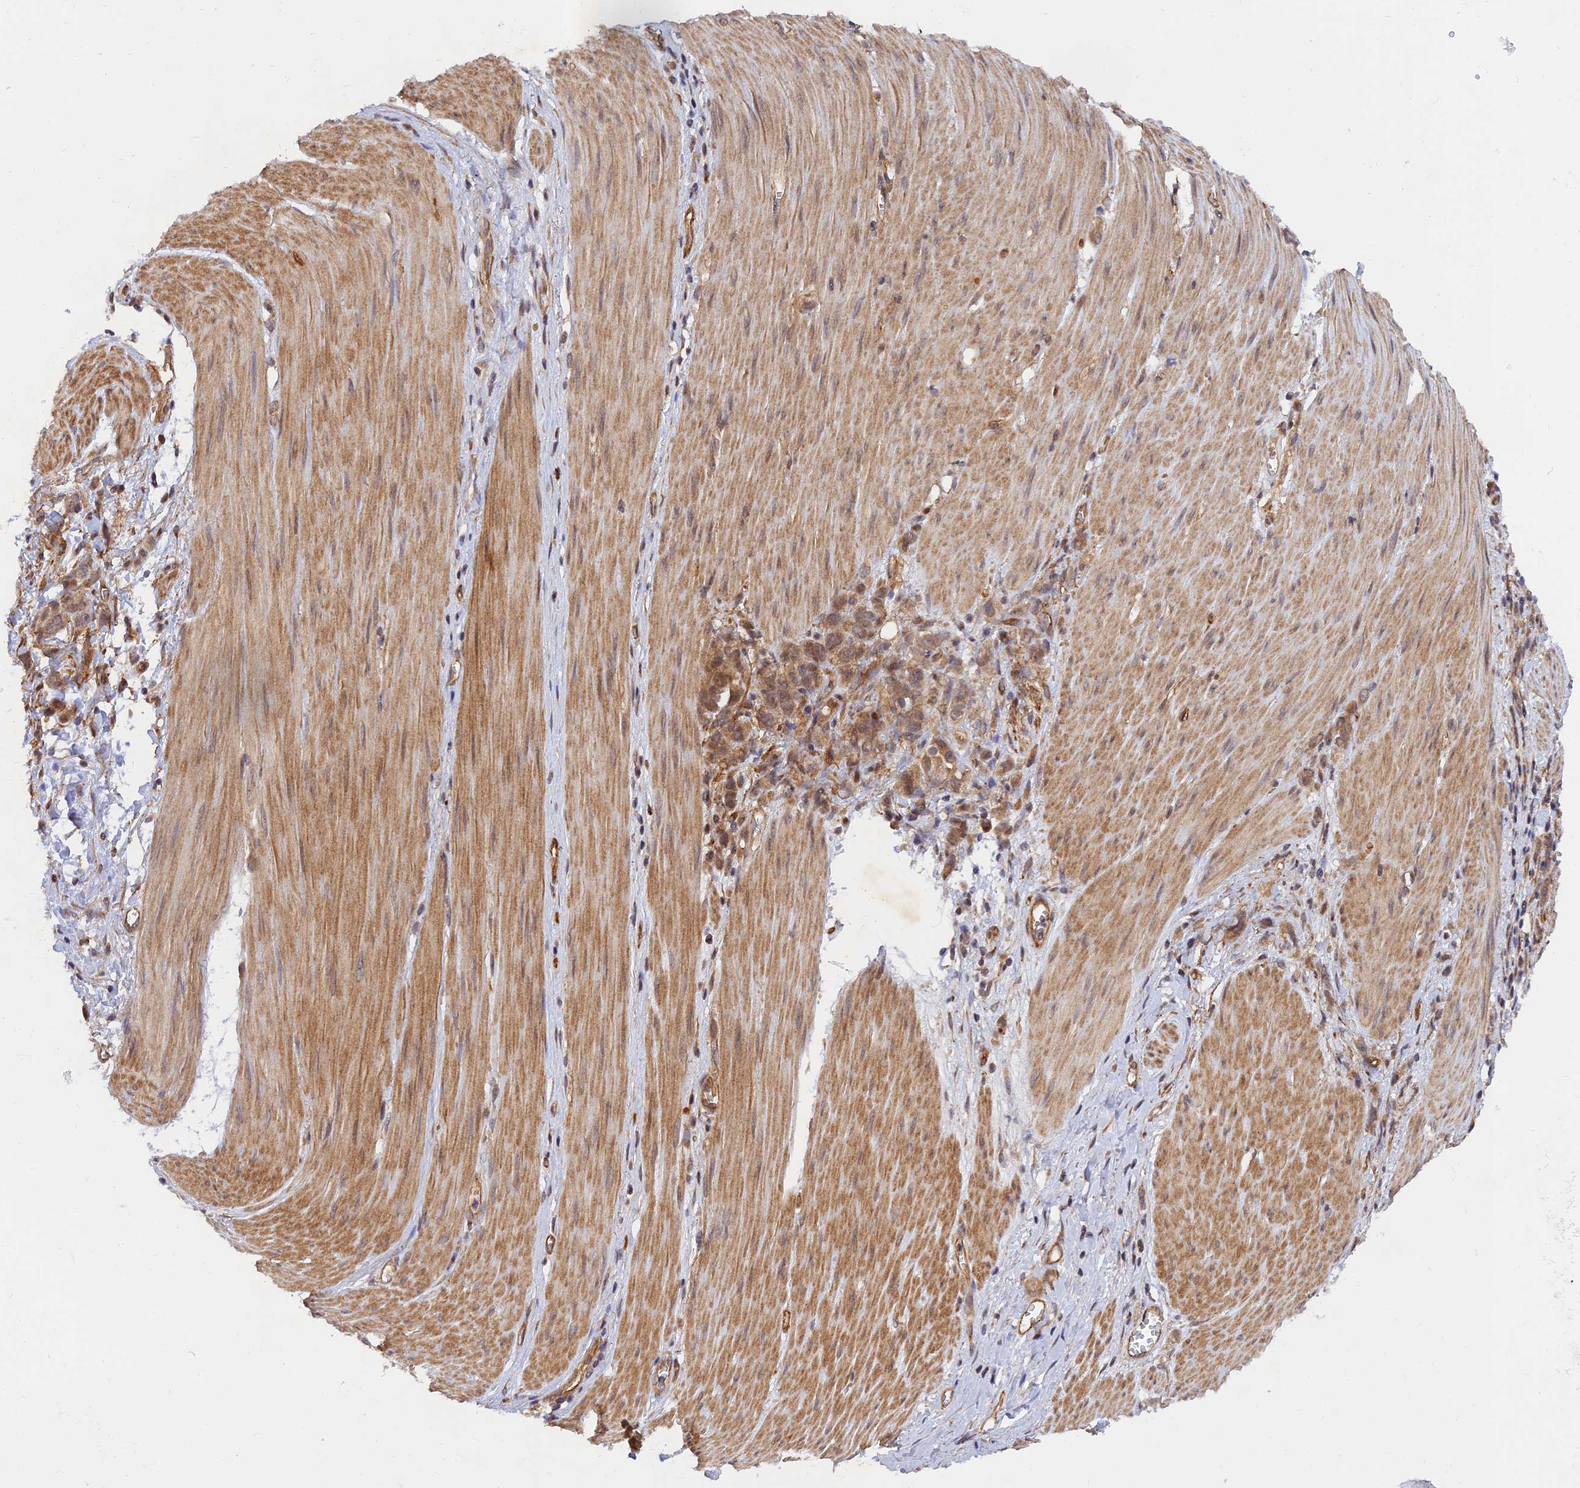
{"staining": {"intensity": "moderate", "quantity": ">75%", "location": "cytoplasmic/membranous"}, "tissue": "stomach cancer", "cell_type": "Tumor cells", "image_type": "cancer", "snomed": [{"axis": "morphology", "description": "Adenocarcinoma, NOS"}, {"axis": "topography", "description": "Stomach"}], "caption": "There is medium levels of moderate cytoplasmic/membranous positivity in tumor cells of stomach cancer (adenocarcinoma), as demonstrated by immunohistochemical staining (brown color).", "gene": "WDR41", "patient": {"sex": "female", "age": 76}}